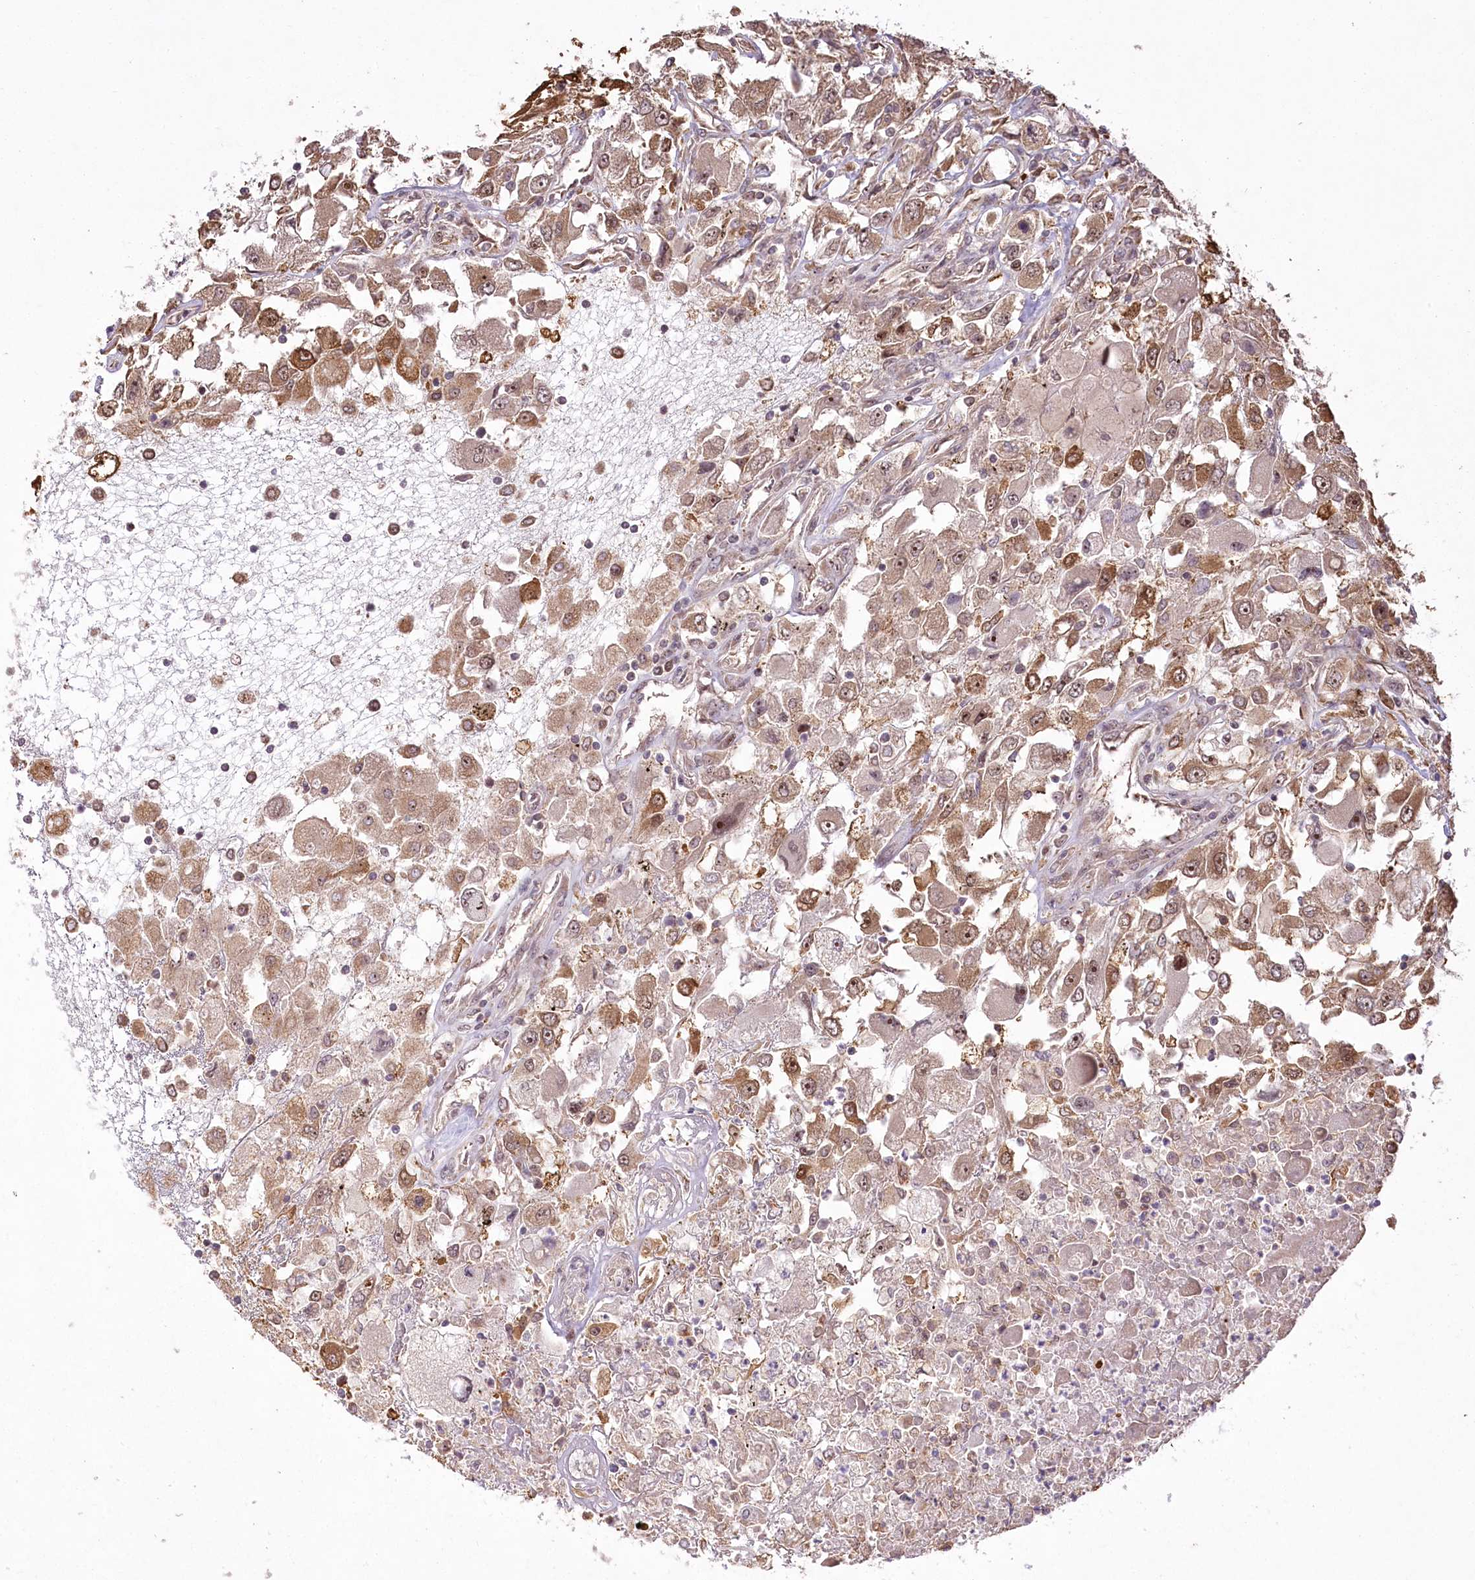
{"staining": {"intensity": "moderate", "quantity": ">75%", "location": "cytoplasmic/membranous,nuclear"}, "tissue": "renal cancer", "cell_type": "Tumor cells", "image_type": "cancer", "snomed": [{"axis": "morphology", "description": "Adenocarcinoma, NOS"}, {"axis": "topography", "description": "Kidney"}], "caption": "Adenocarcinoma (renal) was stained to show a protein in brown. There is medium levels of moderate cytoplasmic/membranous and nuclear positivity in approximately >75% of tumor cells. (DAB (3,3'-diaminobenzidine) IHC, brown staining for protein, blue staining for nuclei).", "gene": "SERGEF", "patient": {"sex": "female", "age": 52}}